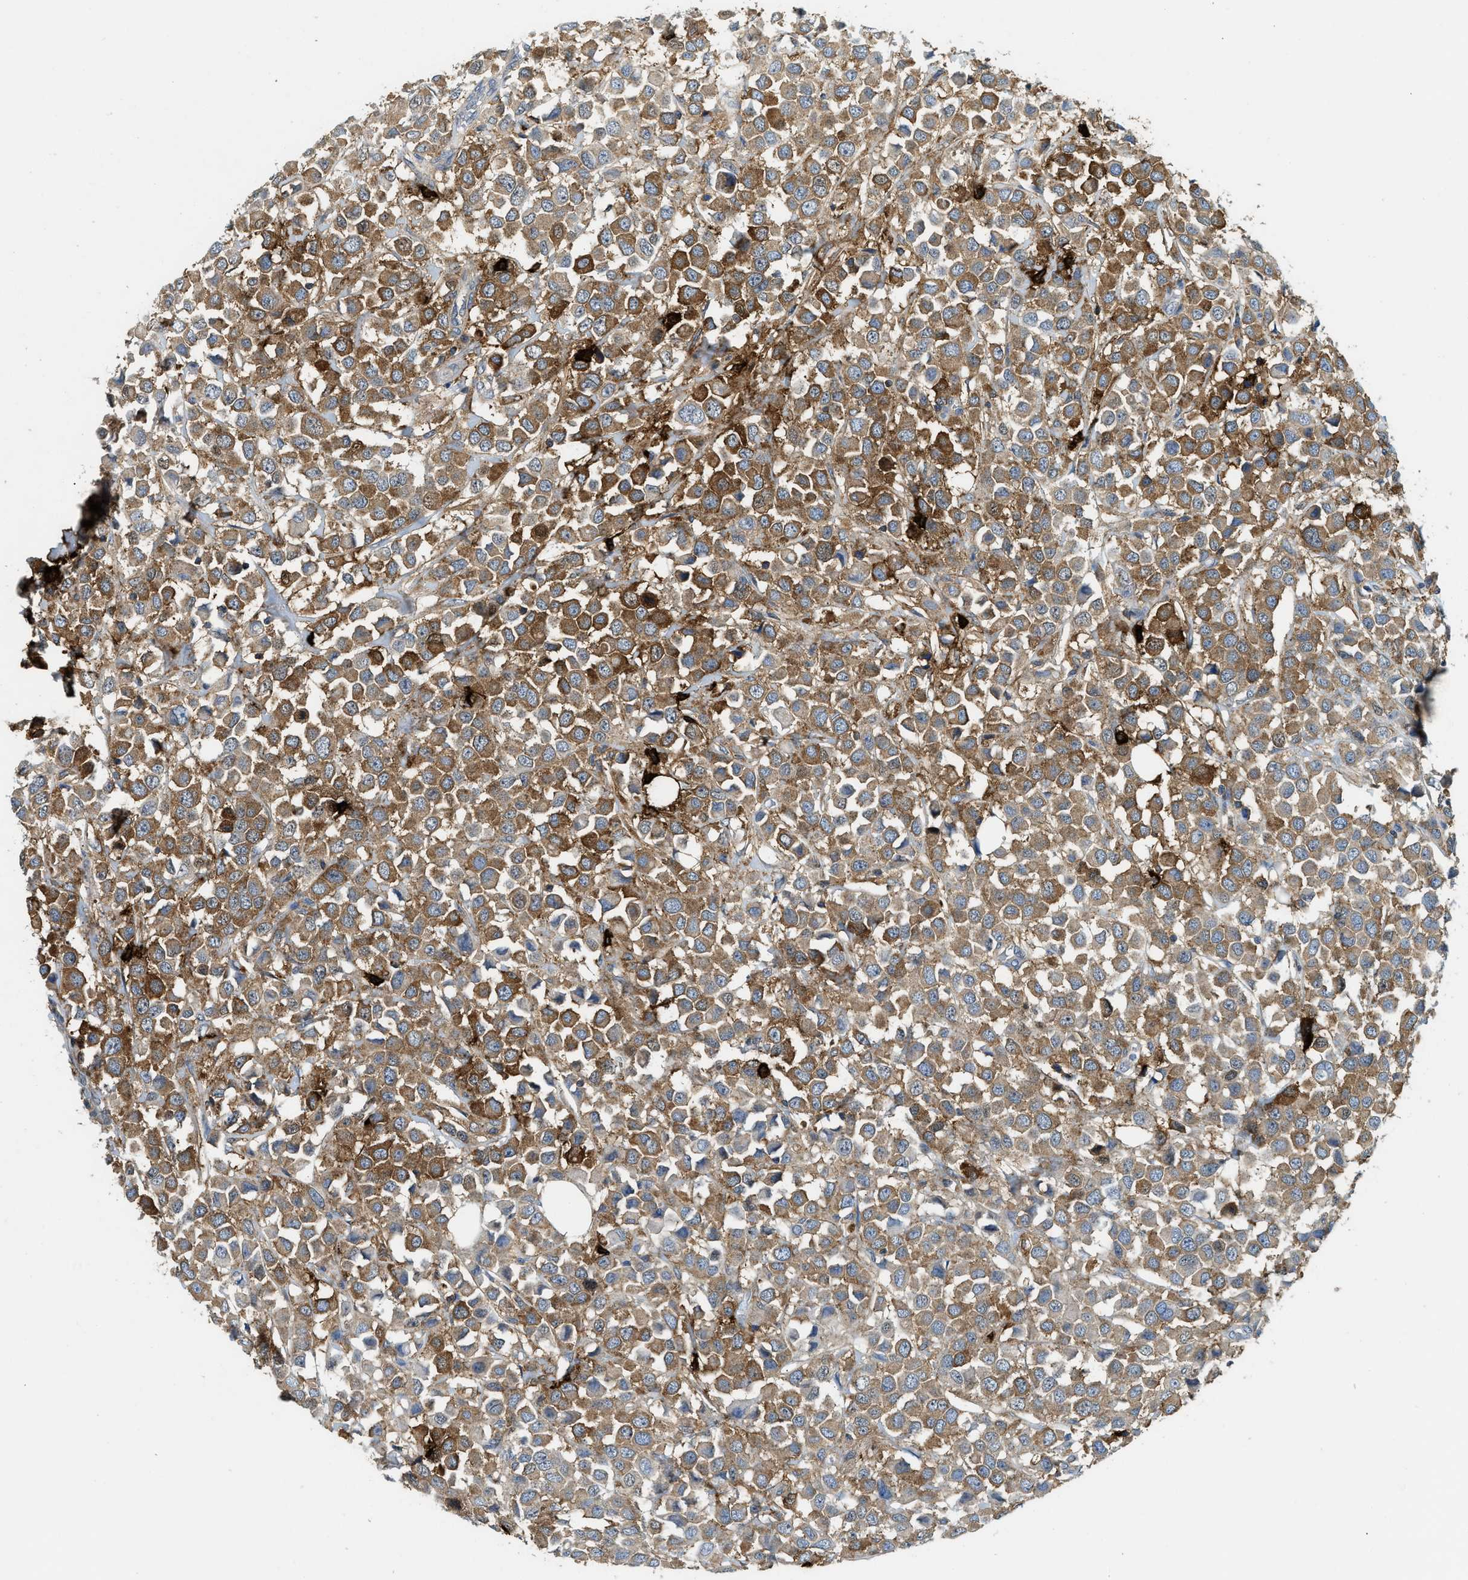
{"staining": {"intensity": "moderate", "quantity": ">75%", "location": "cytoplasmic/membranous"}, "tissue": "breast cancer", "cell_type": "Tumor cells", "image_type": "cancer", "snomed": [{"axis": "morphology", "description": "Duct carcinoma"}, {"axis": "topography", "description": "Breast"}], "caption": "Breast infiltrating ductal carcinoma stained with DAB (3,3'-diaminobenzidine) immunohistochemistry (IHC) shows medium levels of moderate cytoplasmic/membranous expression in approximately >75% of tumor cells.", "gene": "TPSAB1", "patient": {"sex": "female", "age": 61}}